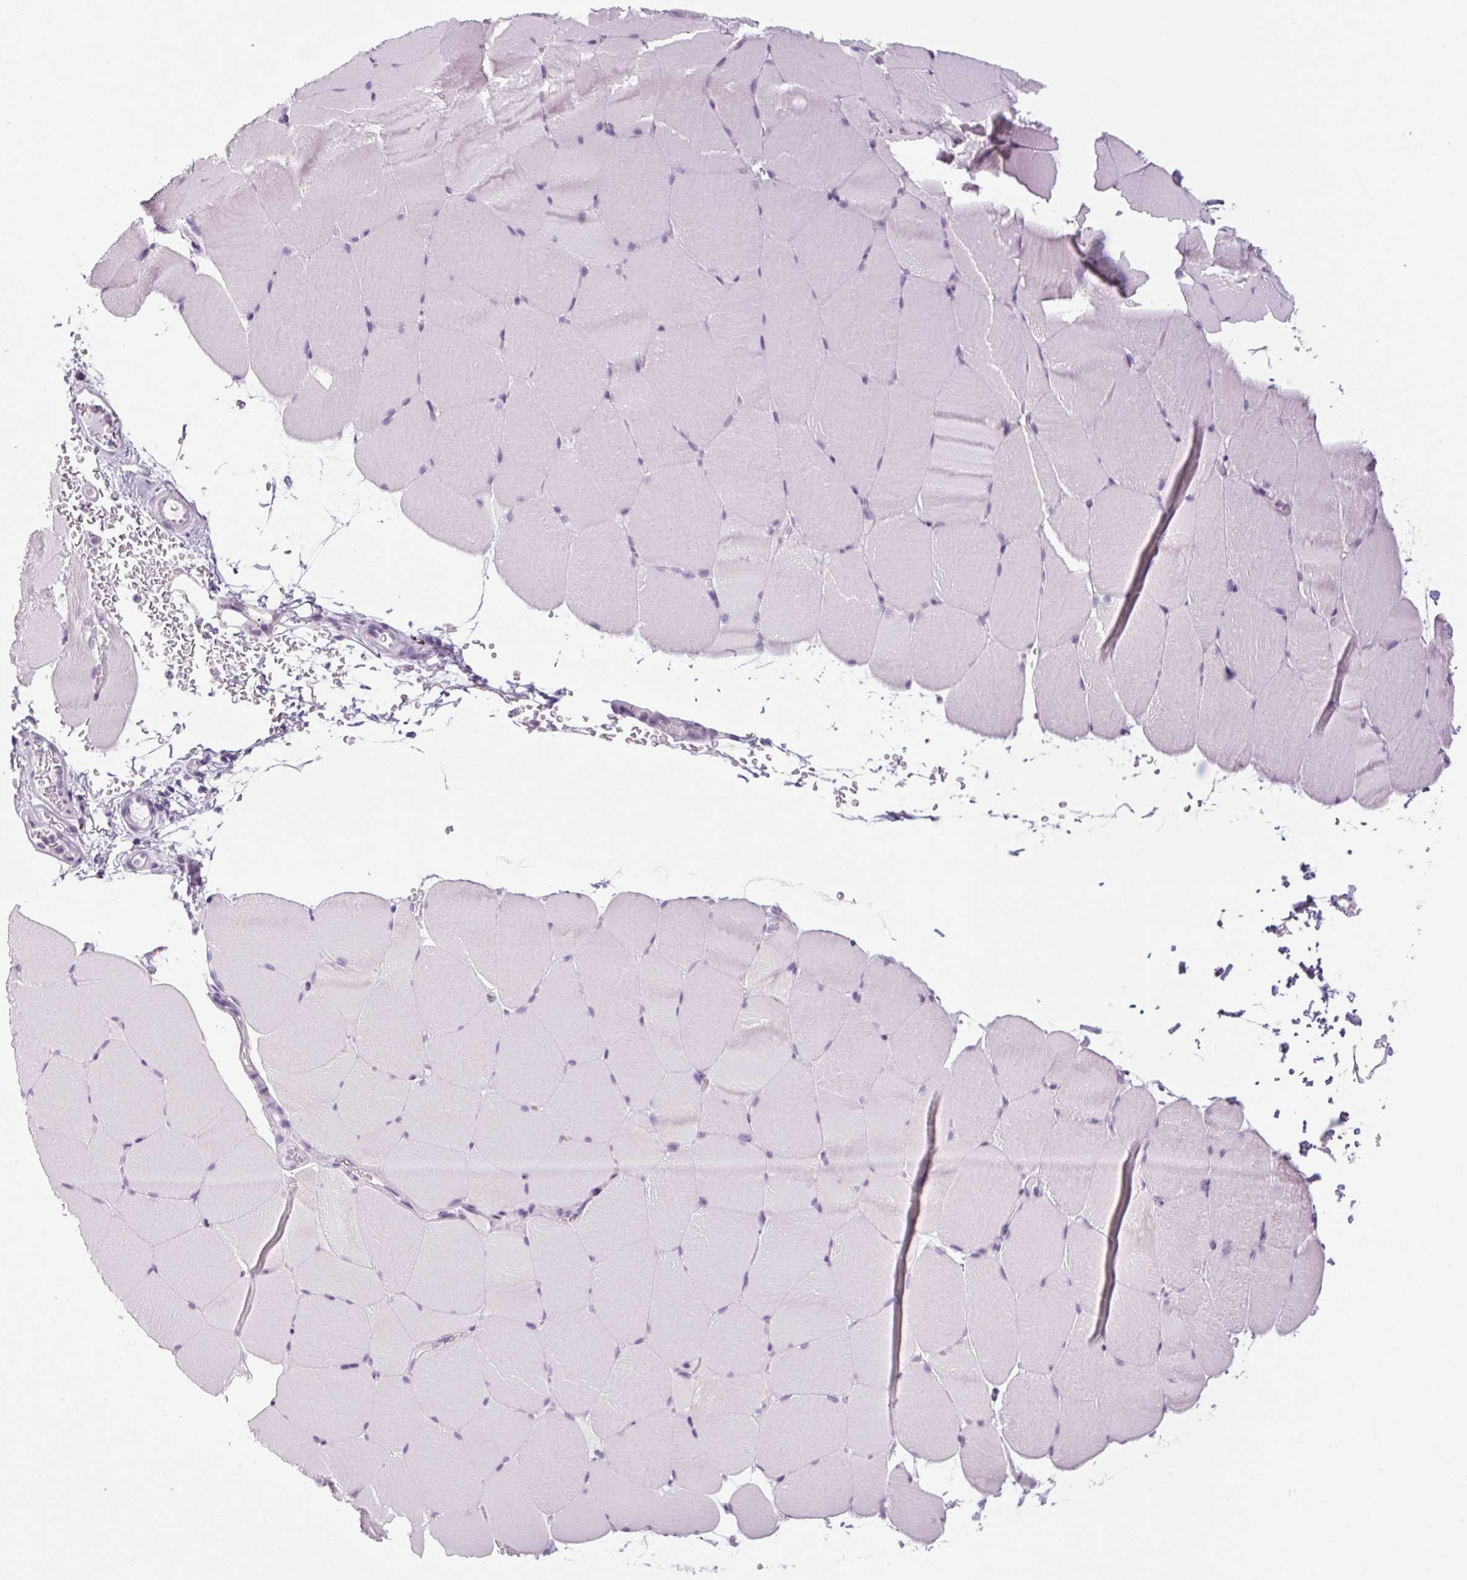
{"staining": {"intensity": "negative", "quantity": "none", "location": "none"}, "tissue": "skeletal muscle", "cell_type": "Myocytes", "image_type": "normal", "snomed": [{"axis": "morphology", "description": "Normal tissue, NOS"}, {"axis": "topography", "description": "Skeletal muscle"}], "caption": "The image demonstrates no staining of myocytes in benign skeletal muscle. (DAB IHC, high magnification).", "gene": "POMC", "patient": {"sex": "female", "age": 37}}